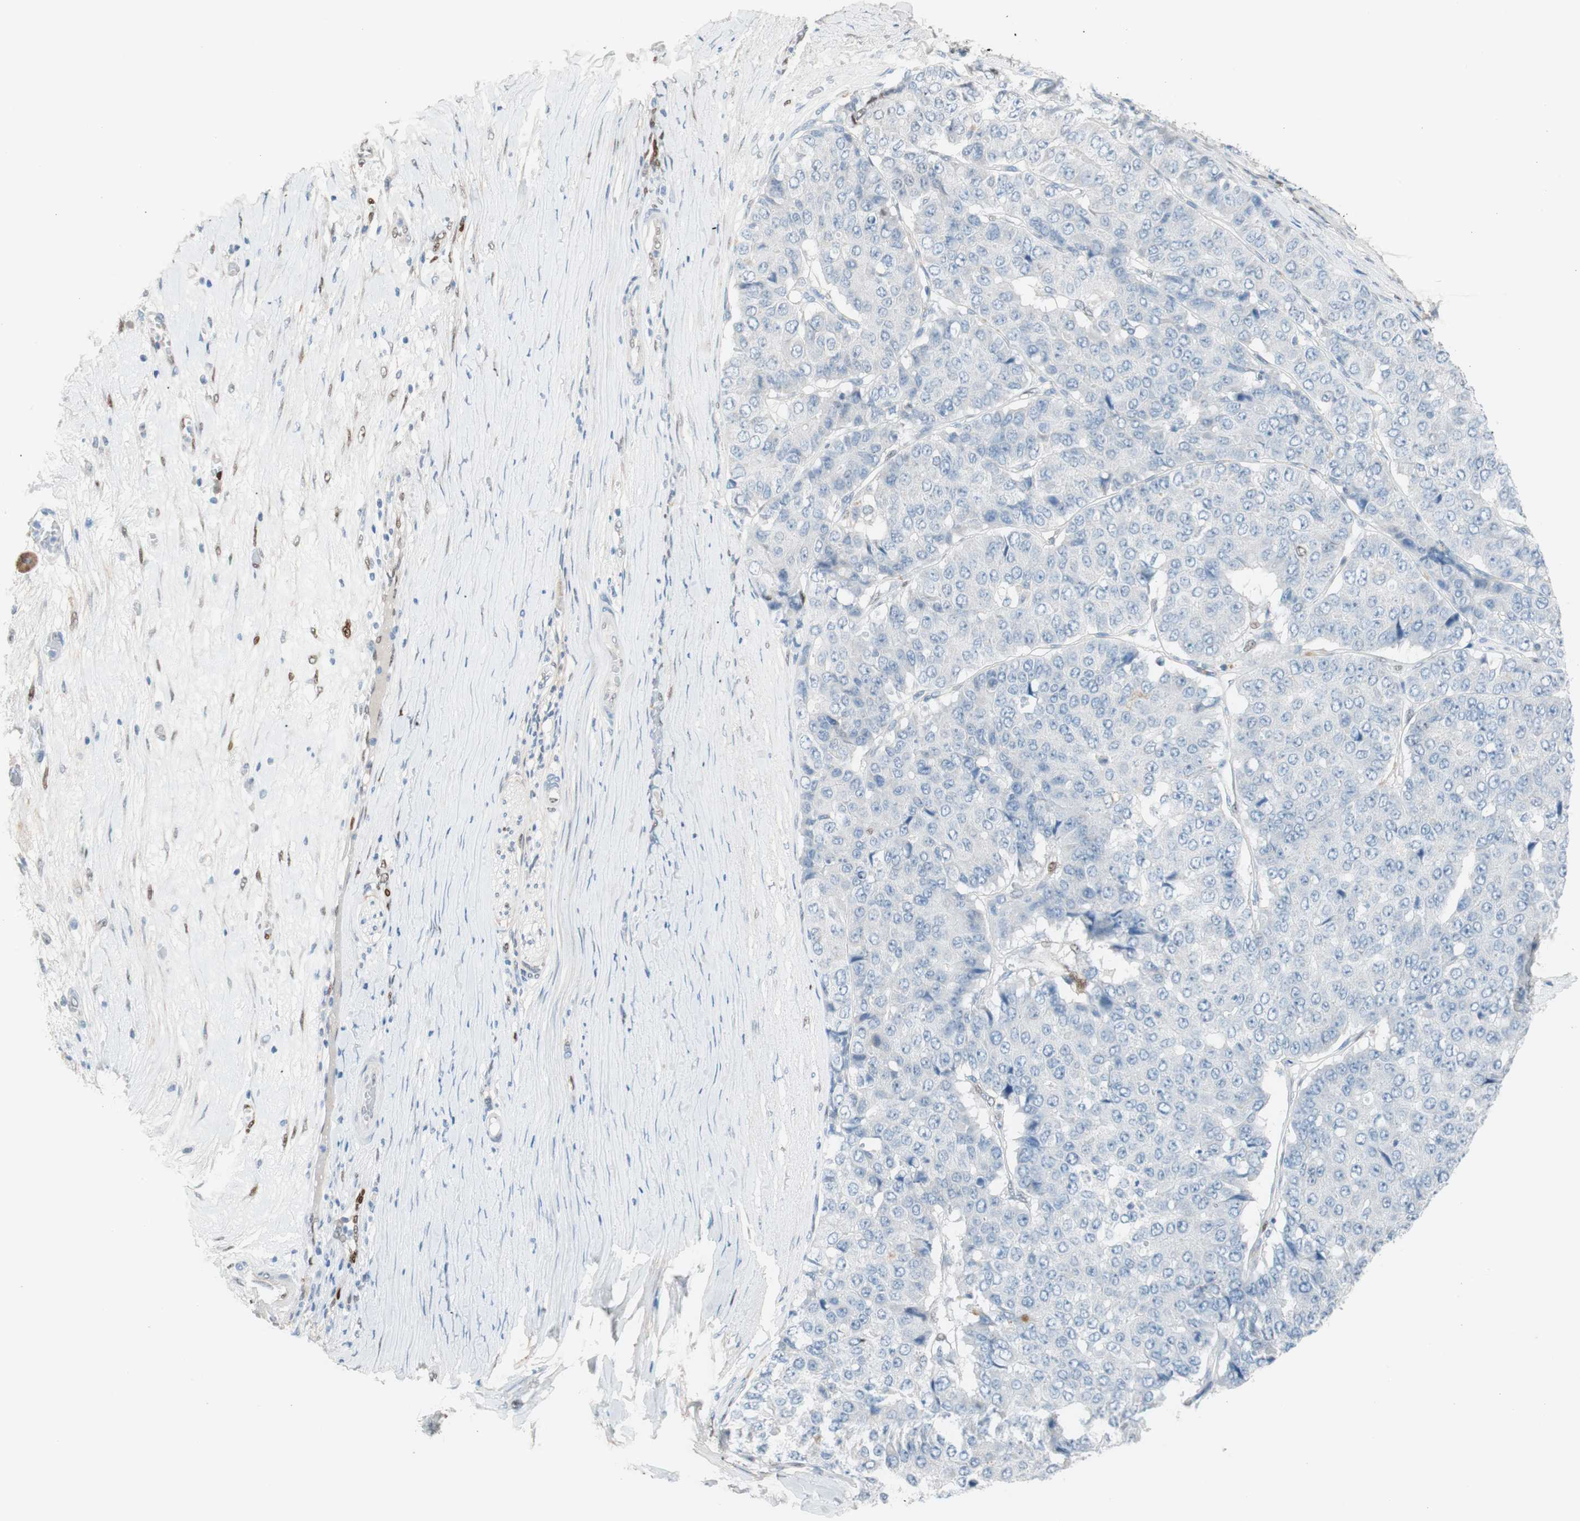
{"staining": {"intensity": "negative", "quantity": "none", "location": "none"}, "tissue": "pancreatic cancer", "cell_type": "Tumor cells", "image_type": "cancer", "snomed": [{"axis": "morphology", "description": "Adenocarcinoma, NOS"}, {"axis": "topography", "description": "Pancreas"}], "caption": "An image of adenocarcinoma (pancreatic) stained for a protein exhibits no brown staining in tumor cells. Nuclei are stained in blue.", "gene": "FOSL1", "patient": {"sex": "male", "age": 50}}